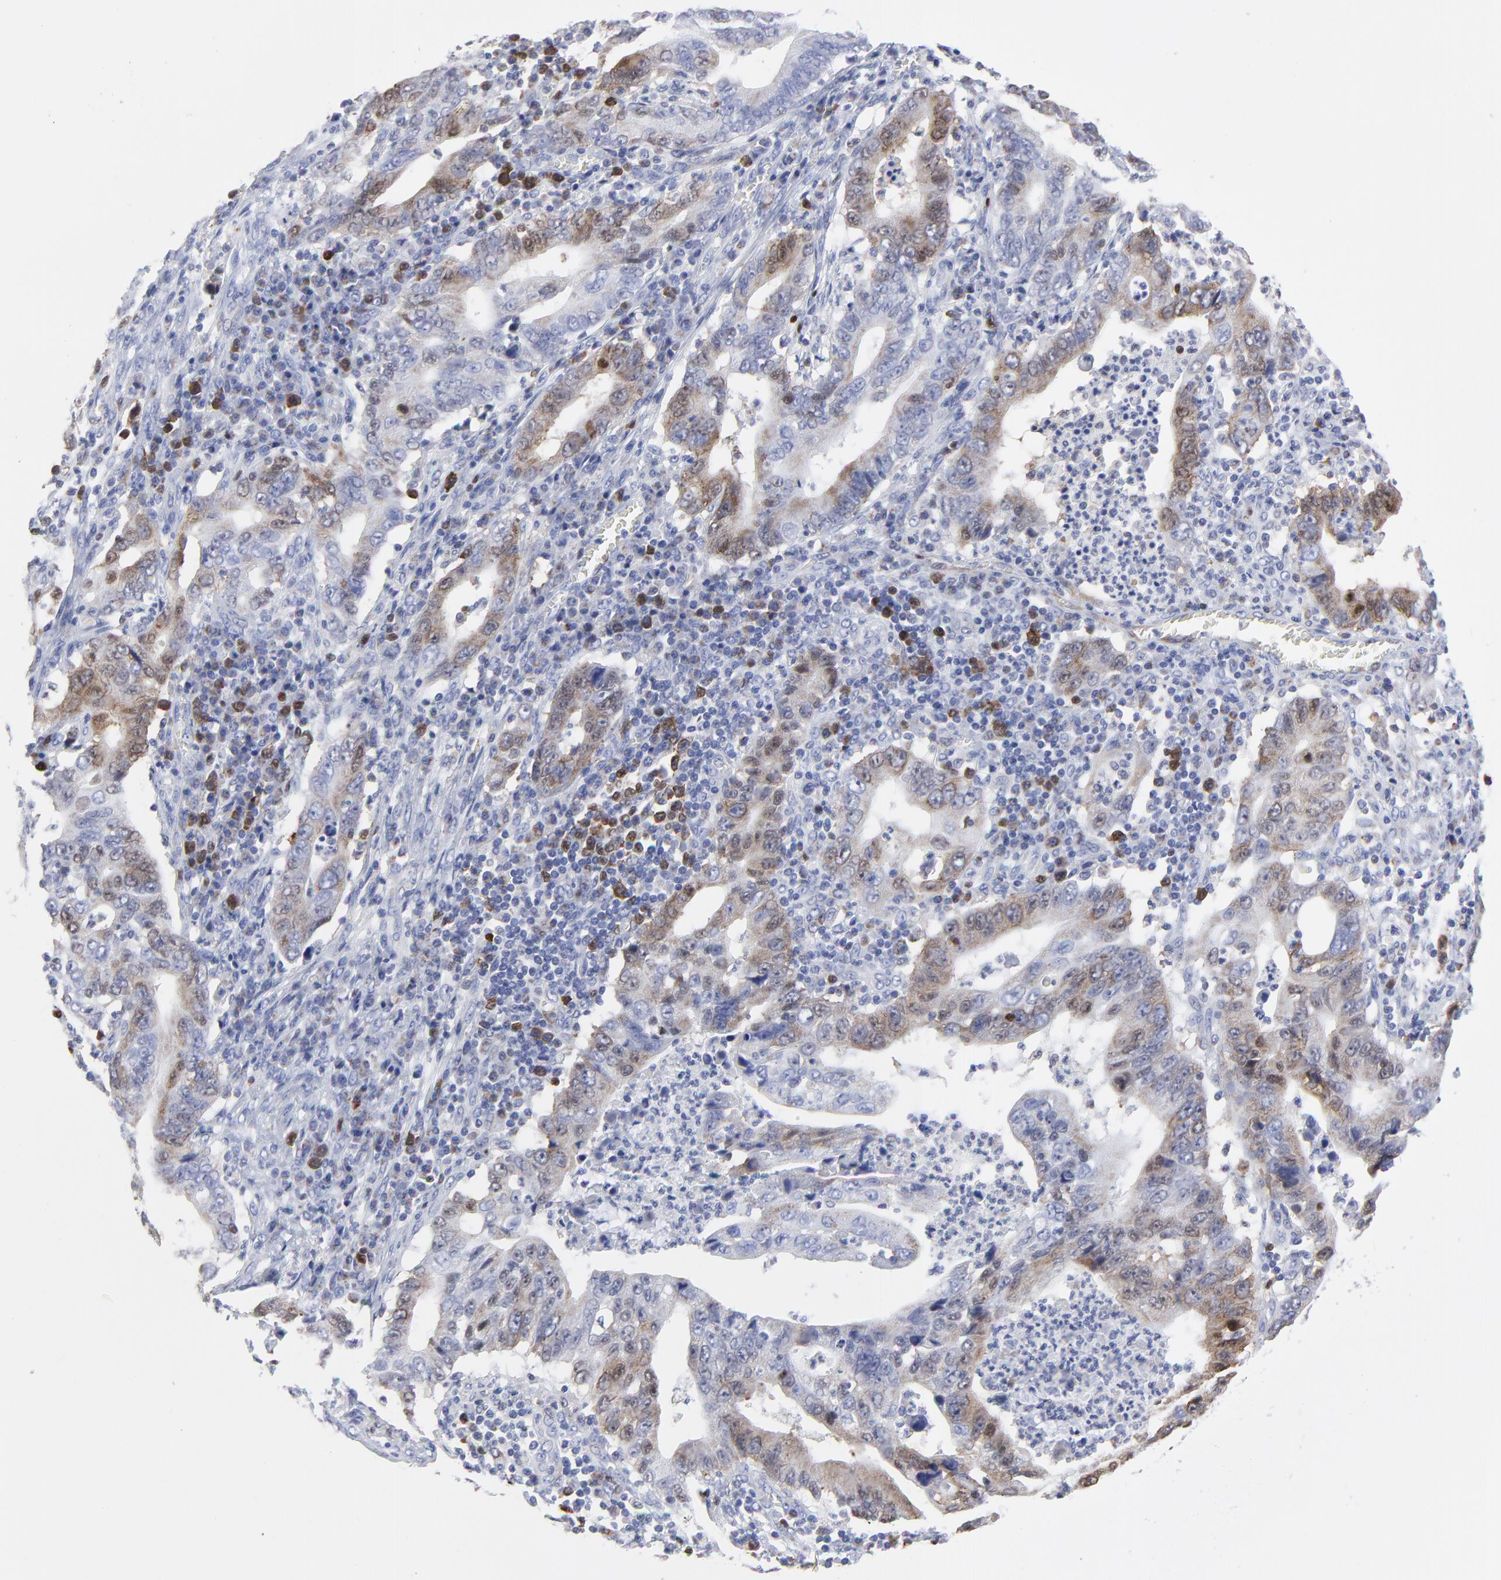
{"staining": {"intensity": "moderate", "quantity": ">75%", "location": "cytoplasmic/membranous"}, "tissue": "stomach cancer", "cell_type": "Tumor cells", "image_type": "cancer", "snomed": [{"axis": "morphology", "description": "Adenocarcinoma, NOS"}, {"axis": "topography", "description": "Stomach, upper"}], "caption": "Immunohistochemistry of stomach cancer (adenocarcinoma) demonstrates medium levels of moderate cytoplasmic/membranous positivity in about >75% of tumor cells.", "gene": "NCAPH", "patient": {"sex": "male", "age": 63}}